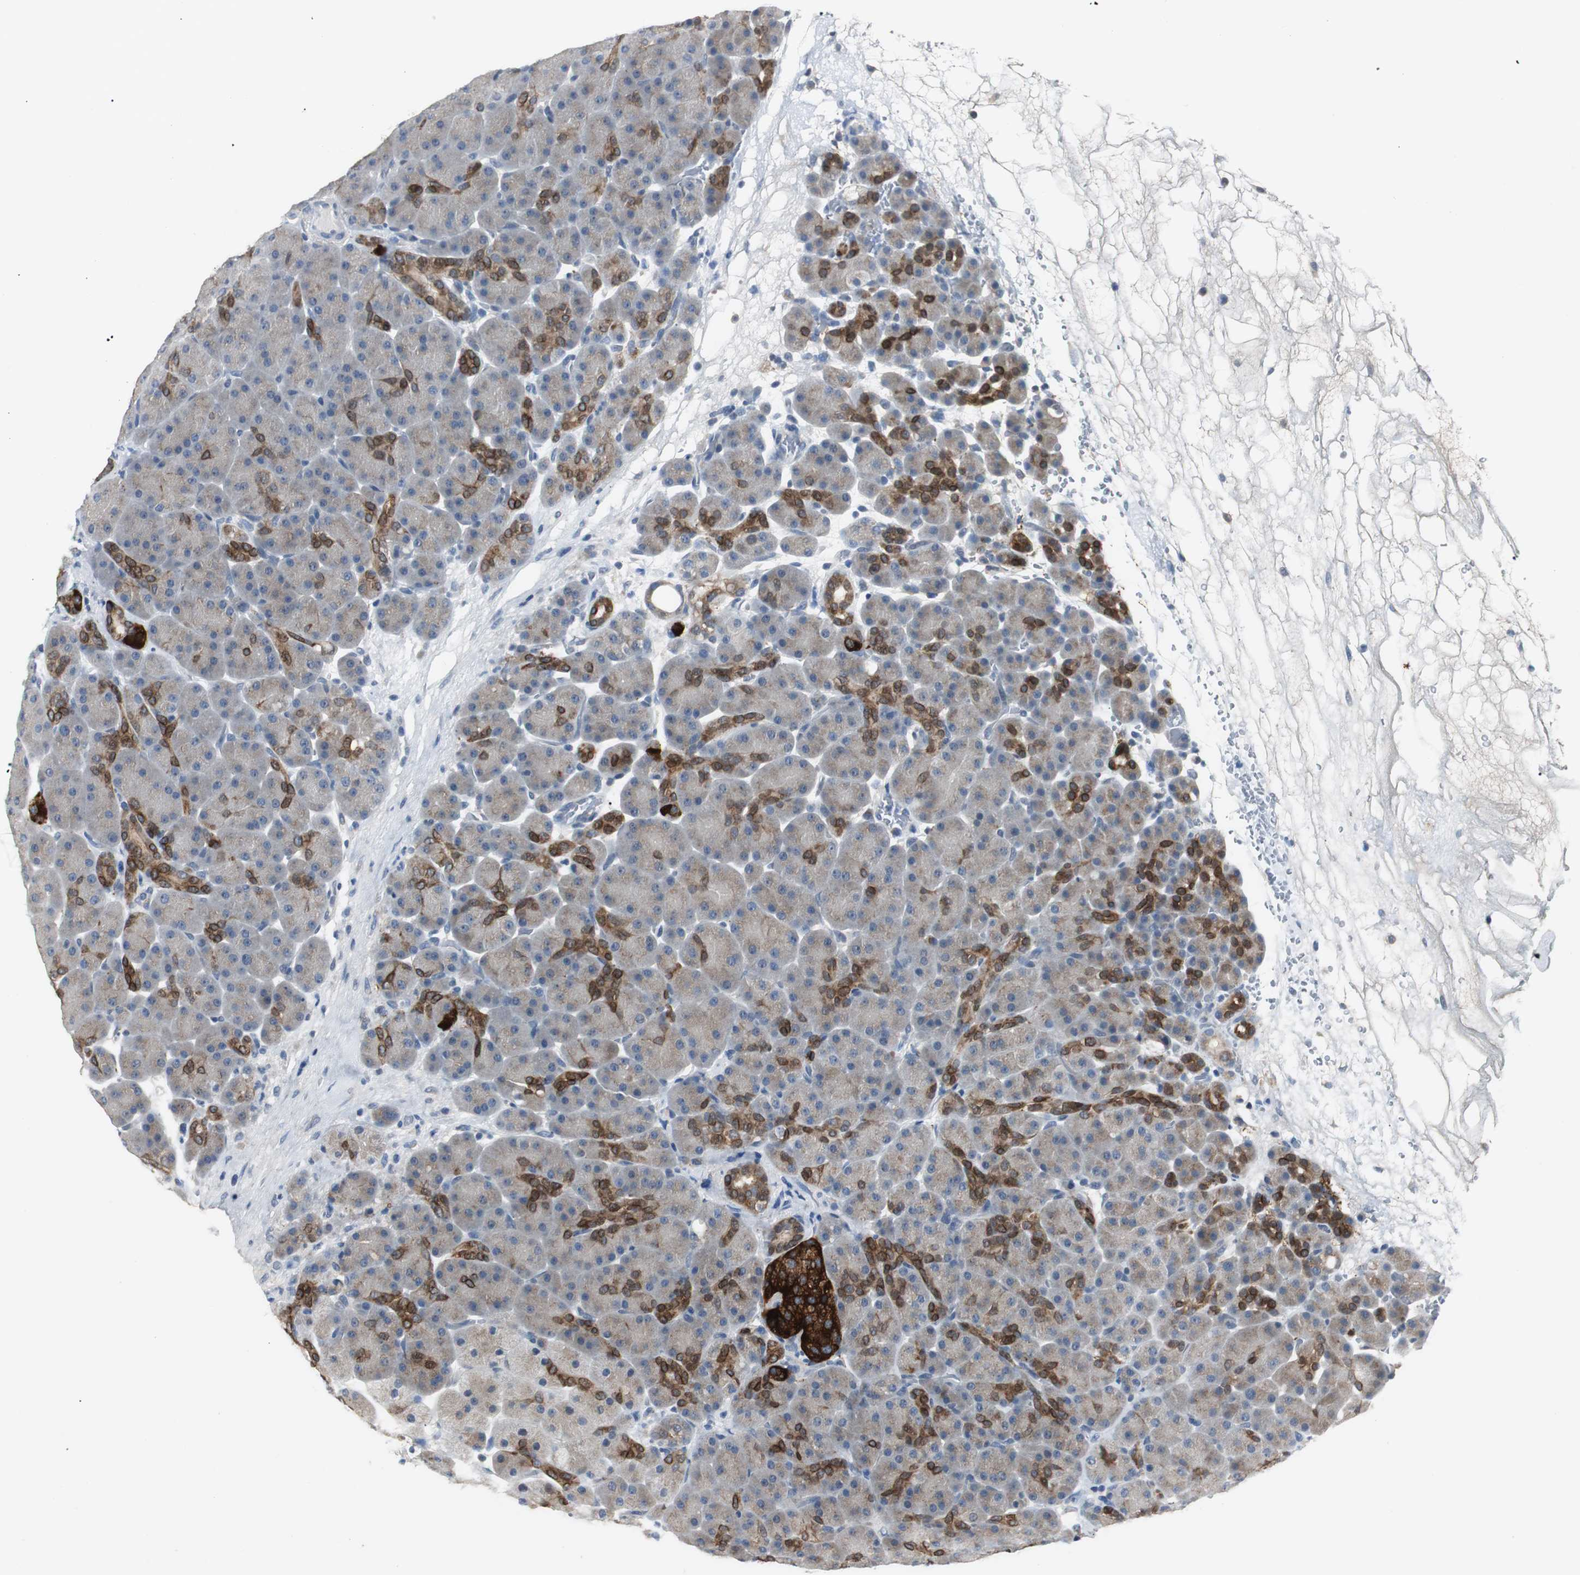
{"staining": {"intensity": "strong", "quantity": "<25%", "location": "cytoplasmic/membranous"}, "tissue": "pancreas", "cell_type": "Exocrine glandular cells", "image_type": "normal", "snomed": [{"axis": "morphology", "description": "Normal tissue, NOS"}, {"axis": "topography", "description": "Pancreas"}], "caption": "Exocrine glandular cells display medium levels of strong cytoplasmic/membranous positivity in approximately <25% of cells in normal human pancreas. The staining is performed using DAB (3,3'-diaminobenzidine) brown chromogen to label protein expression. The nuclei are counter-stained blue using hematoxylin.", "gene": "PTPRN2", "patient": {"sex": "male", "age": 66}}